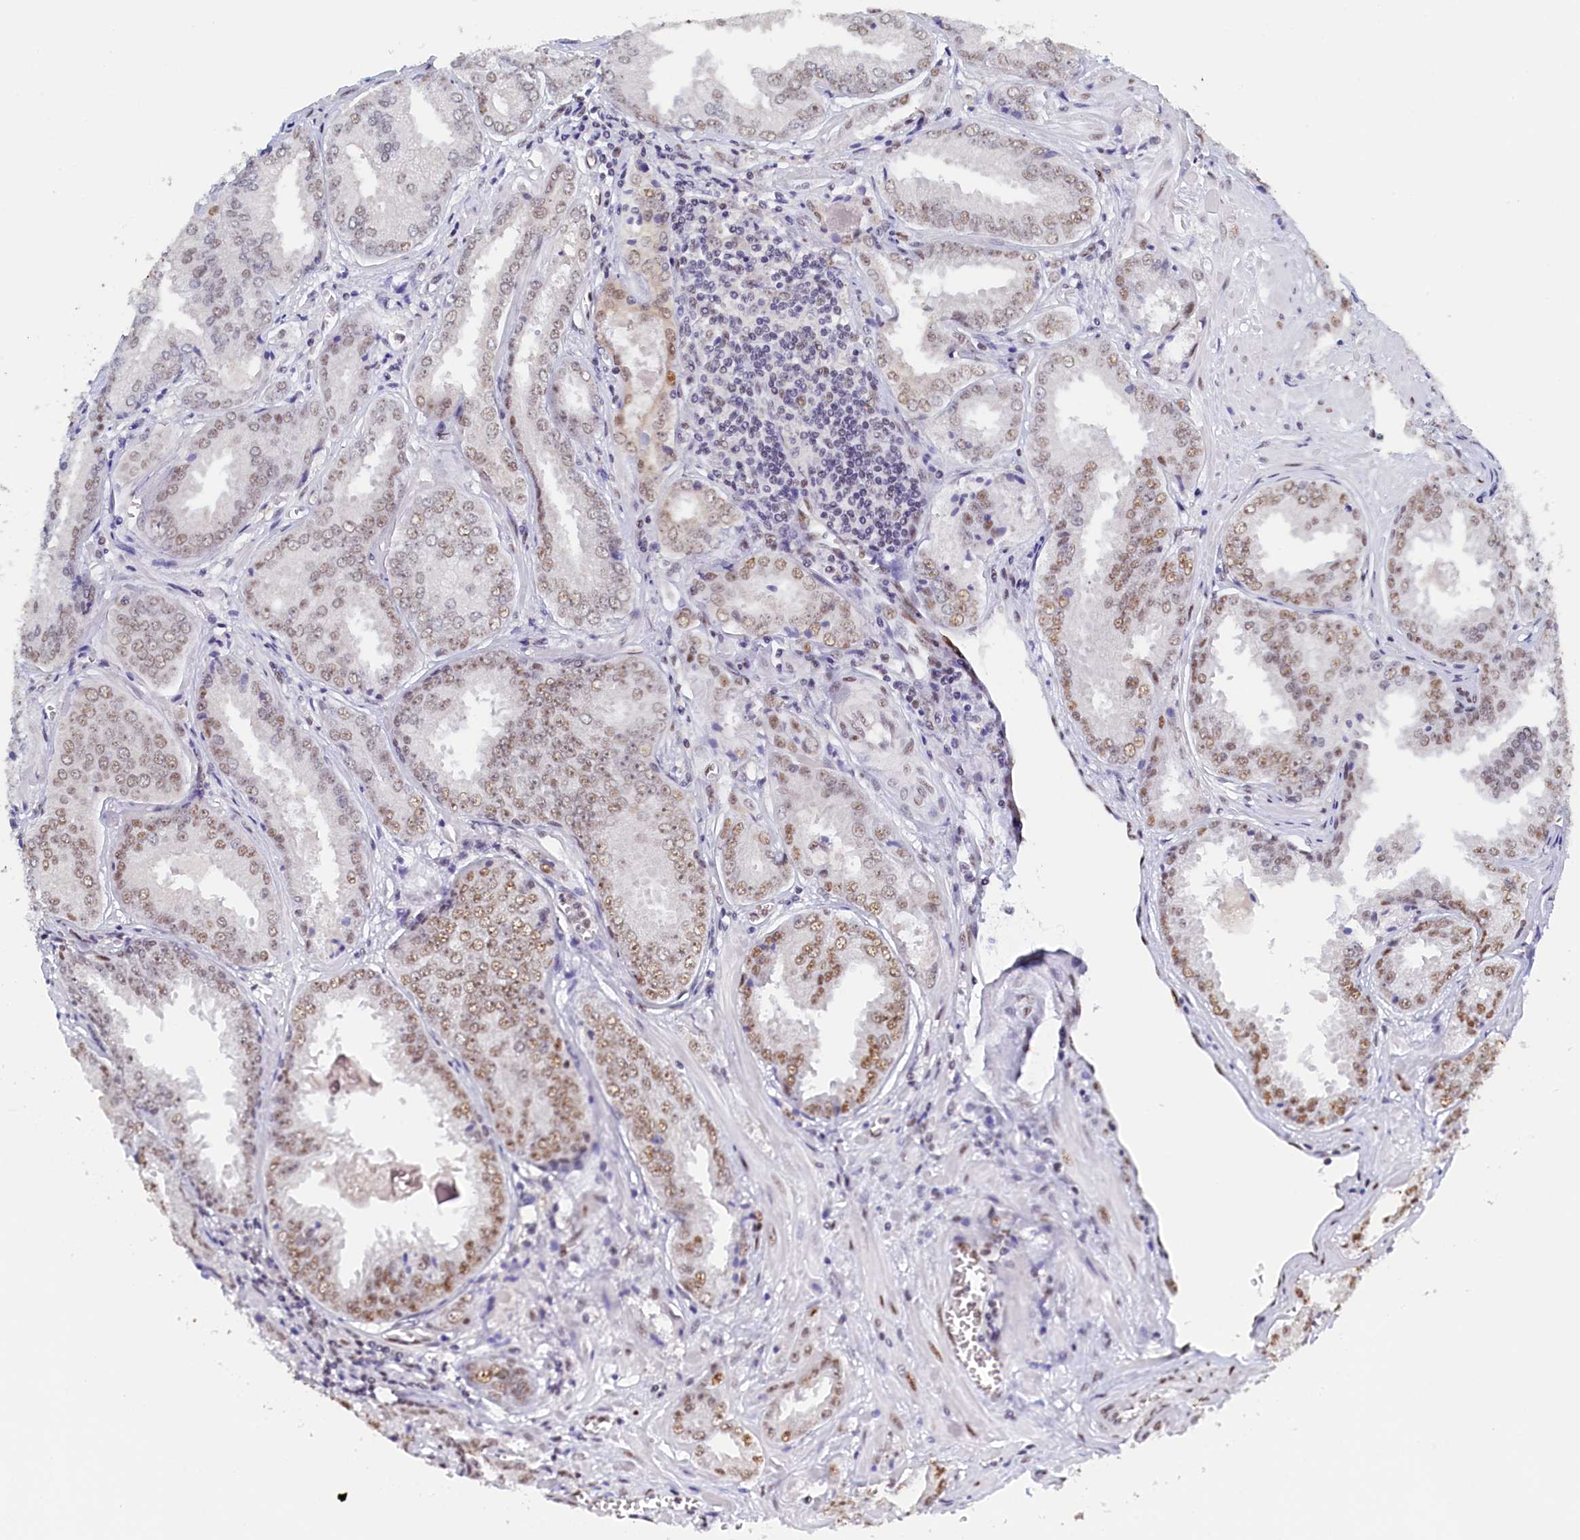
{"staining": {"intensity": "moderate", "quantity": "<25%", "location": "nuclear"}, "tissue": "prostate cancer", "cell_type": "Tumor cells", "image_type": "cancer", "snomed": [{"axis": "morphology", "description": "Adenocarcinoma, Low grade"}, {"axis": "topography", "description": "Prostate"}], "caption": "Human prostate adenocarcinoma (low-grade) stained for a protein (brown) demonstrates moderate nuclear positive staining in about <25% of tumor cells.", "gene": "MOSPD3", "patient": {"sex": "male", "age": 67}}